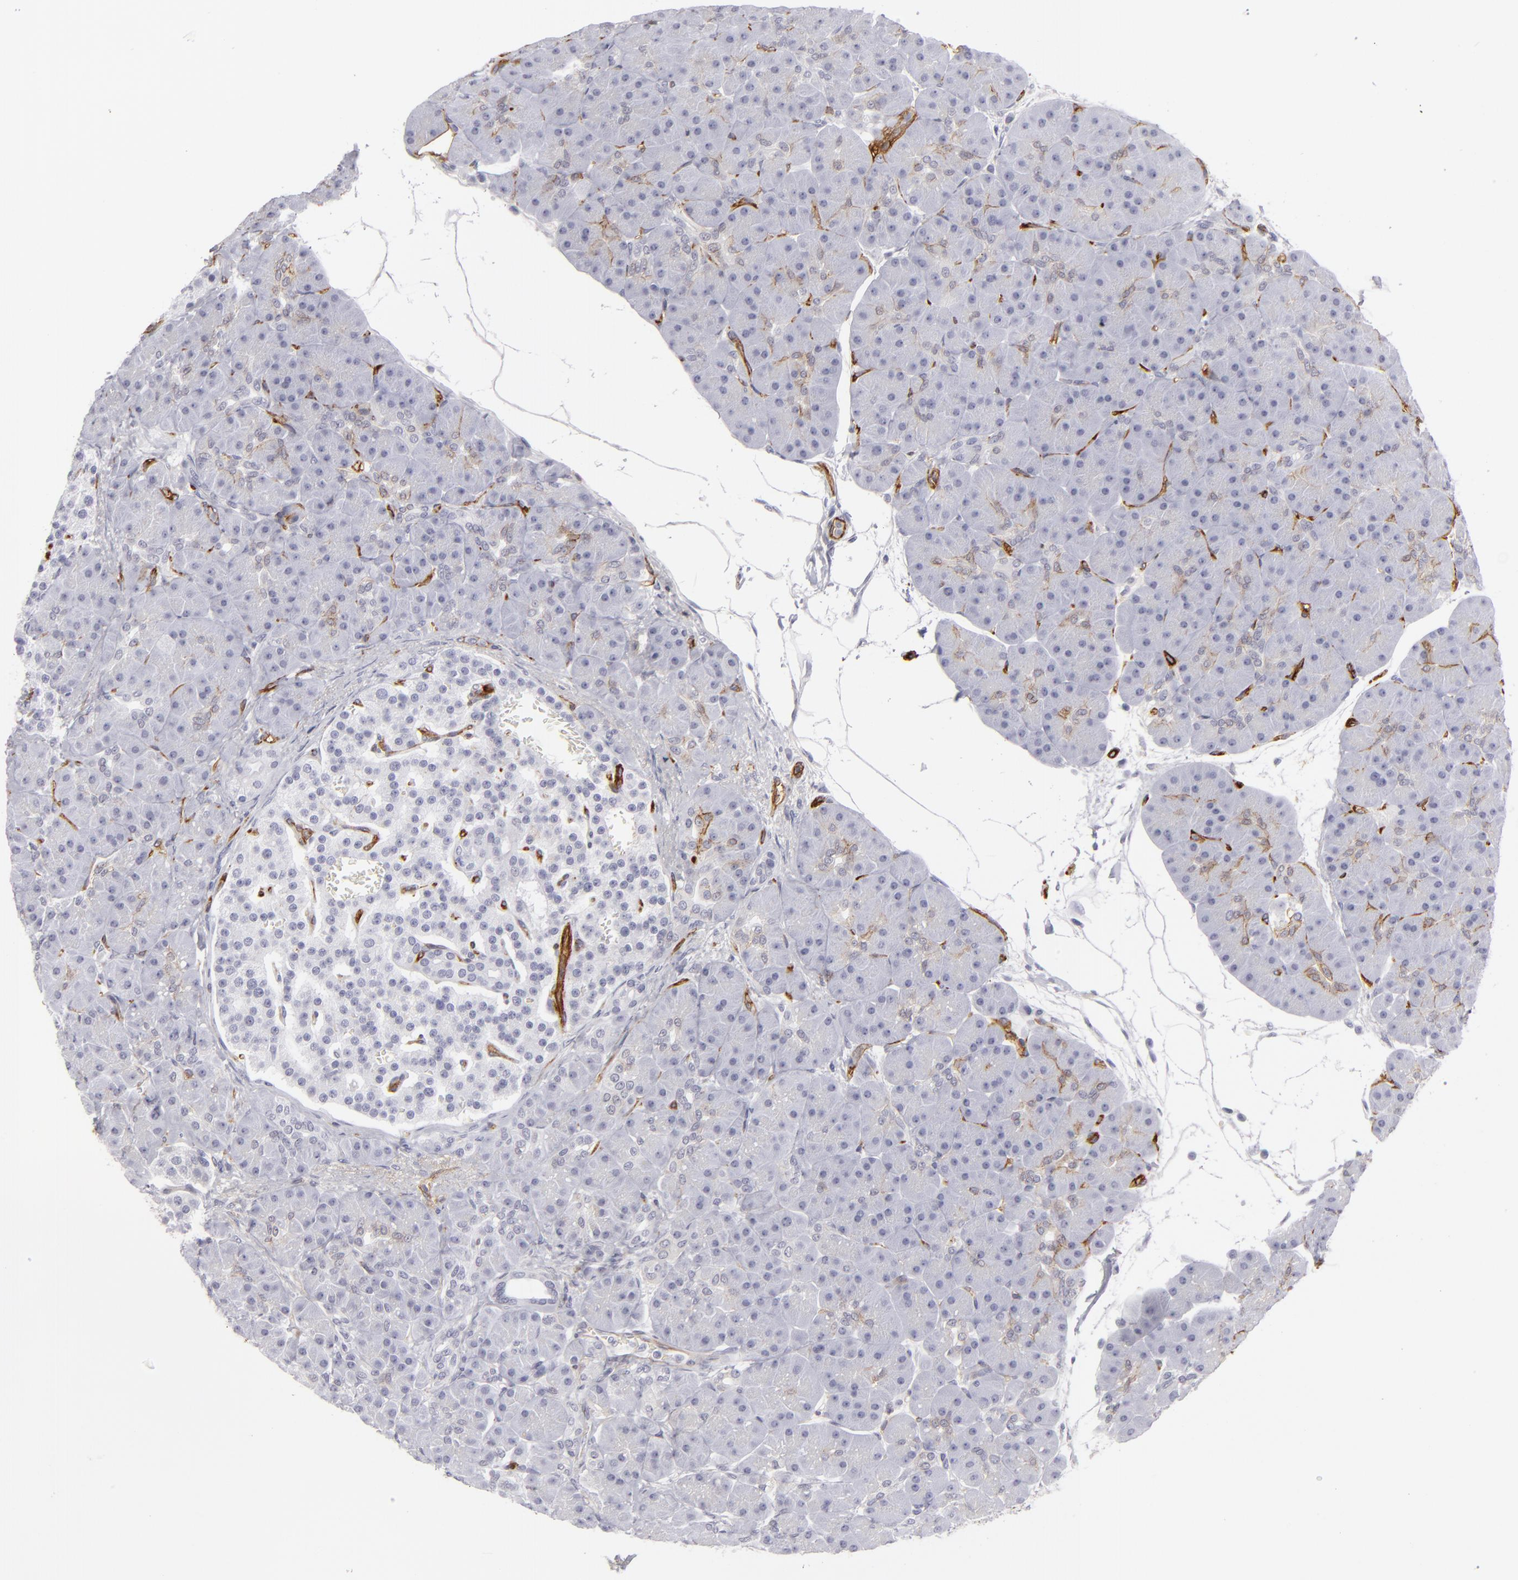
{"staining": {"intensity": "negative", "quantity": "none", "location": "none"}, "tissue": "pancreas", "cell_type": "Exocrine glandular cells", "image_type": "normal", "snomed": [{"axis": "morphology", "description": "Normal tissue, NOS"}, {"axis": "topography", "description": "Pancreas"}], "caption": "This is an IHC photomicrograph of unremarkable human pancreas. There is no staining in exocrine glandular cells.", "gene": "MCAM", "patient": {"sex": "male", "age": 66}}